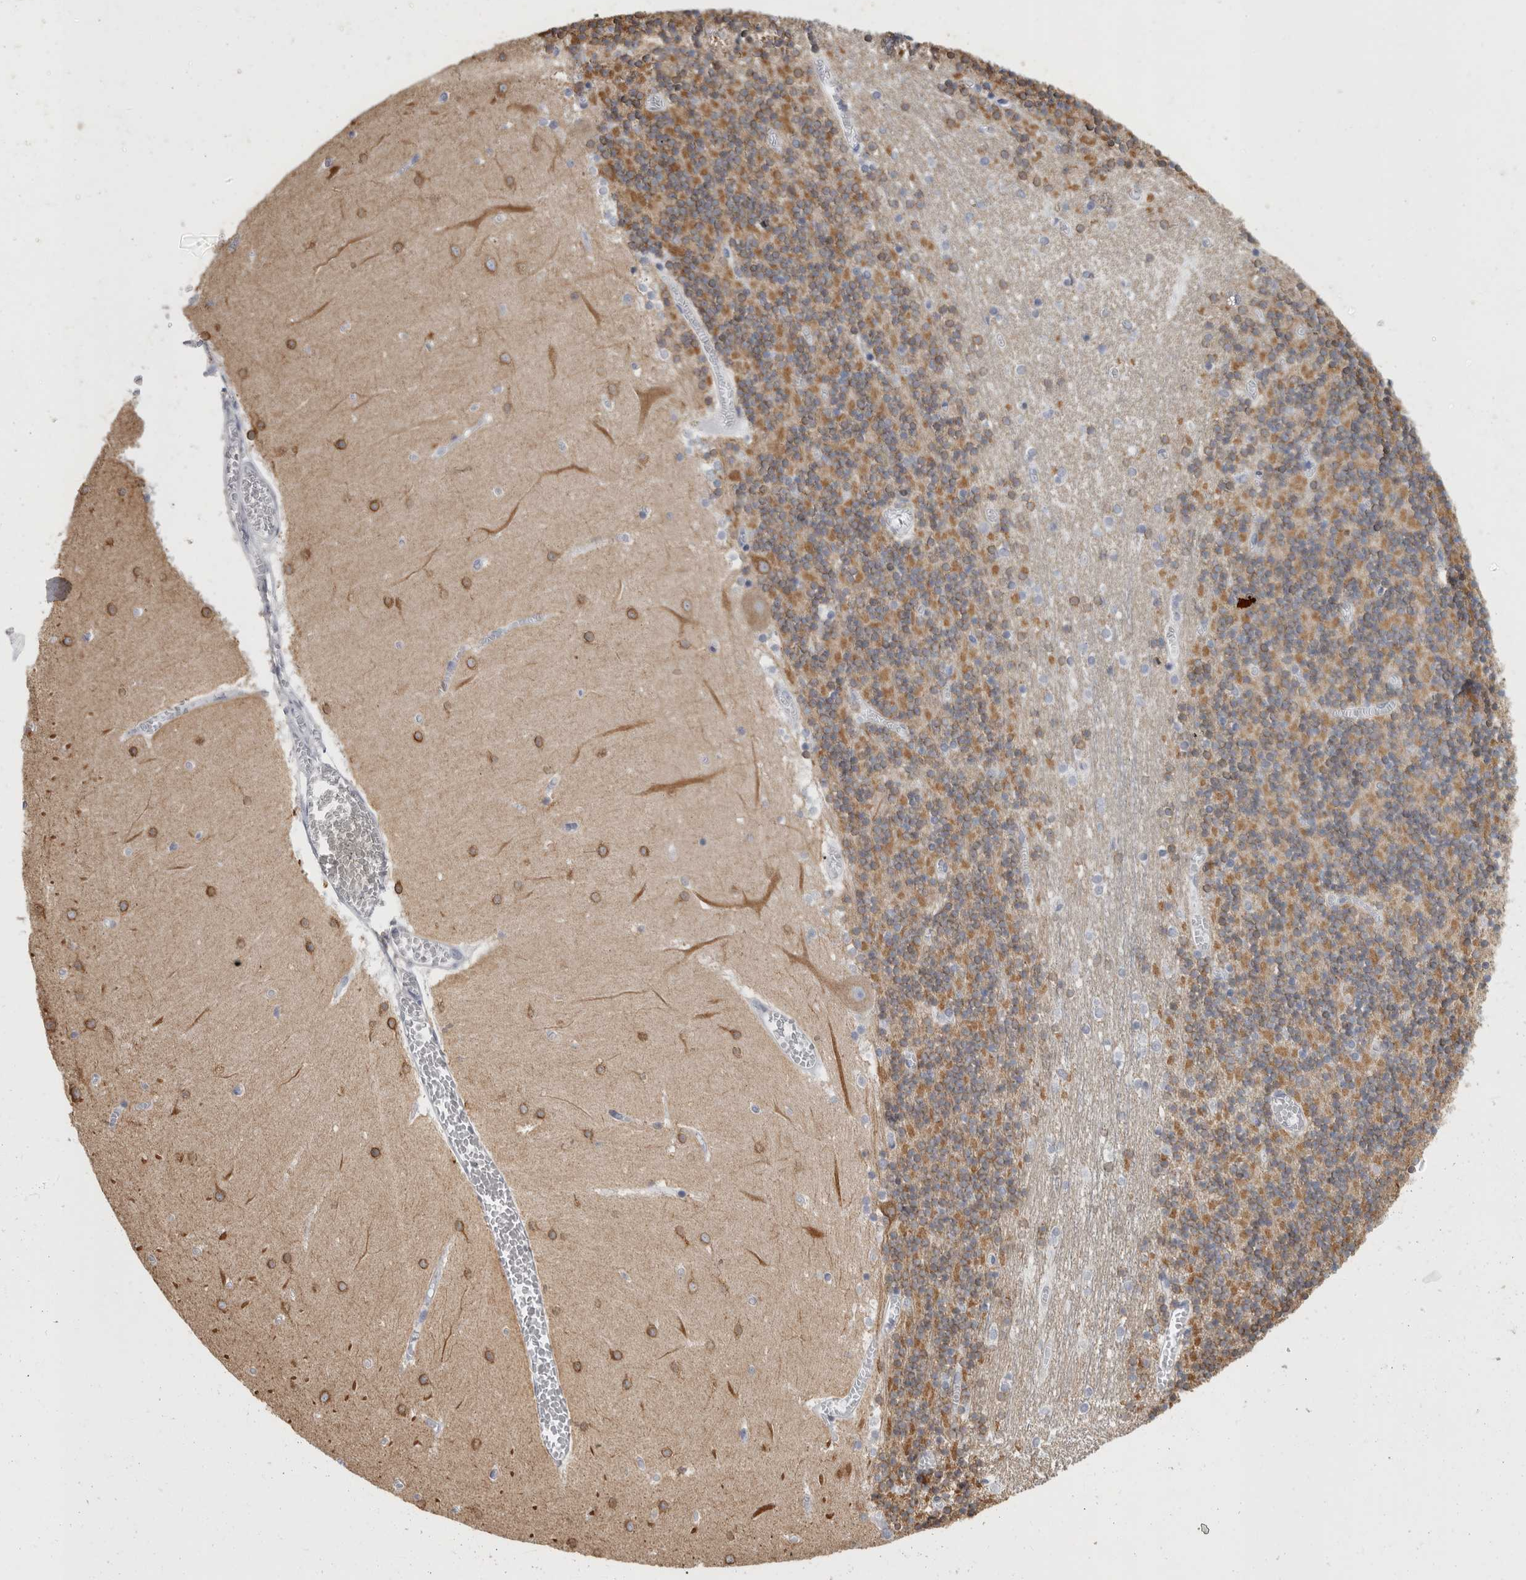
{"staining": {"intensity": "moderate", "quantity": ">75%", "location": "cytoplasmic/membranous"}, "tissue": "cerebellum", "cell_type": "Cells in granular layer", "image_type": "normal", "snomed": [{"axis": "morphology", "description": "Normal tissue, NOS"}, {"axis": "topography", "description": "Cerebellum"}], "caption": "Cerebellum stained with a protein marker reveals moderate staining in cells in granular layer.", "gene": "TMEM242", "patient": {"sex": "female", "age": 28}}